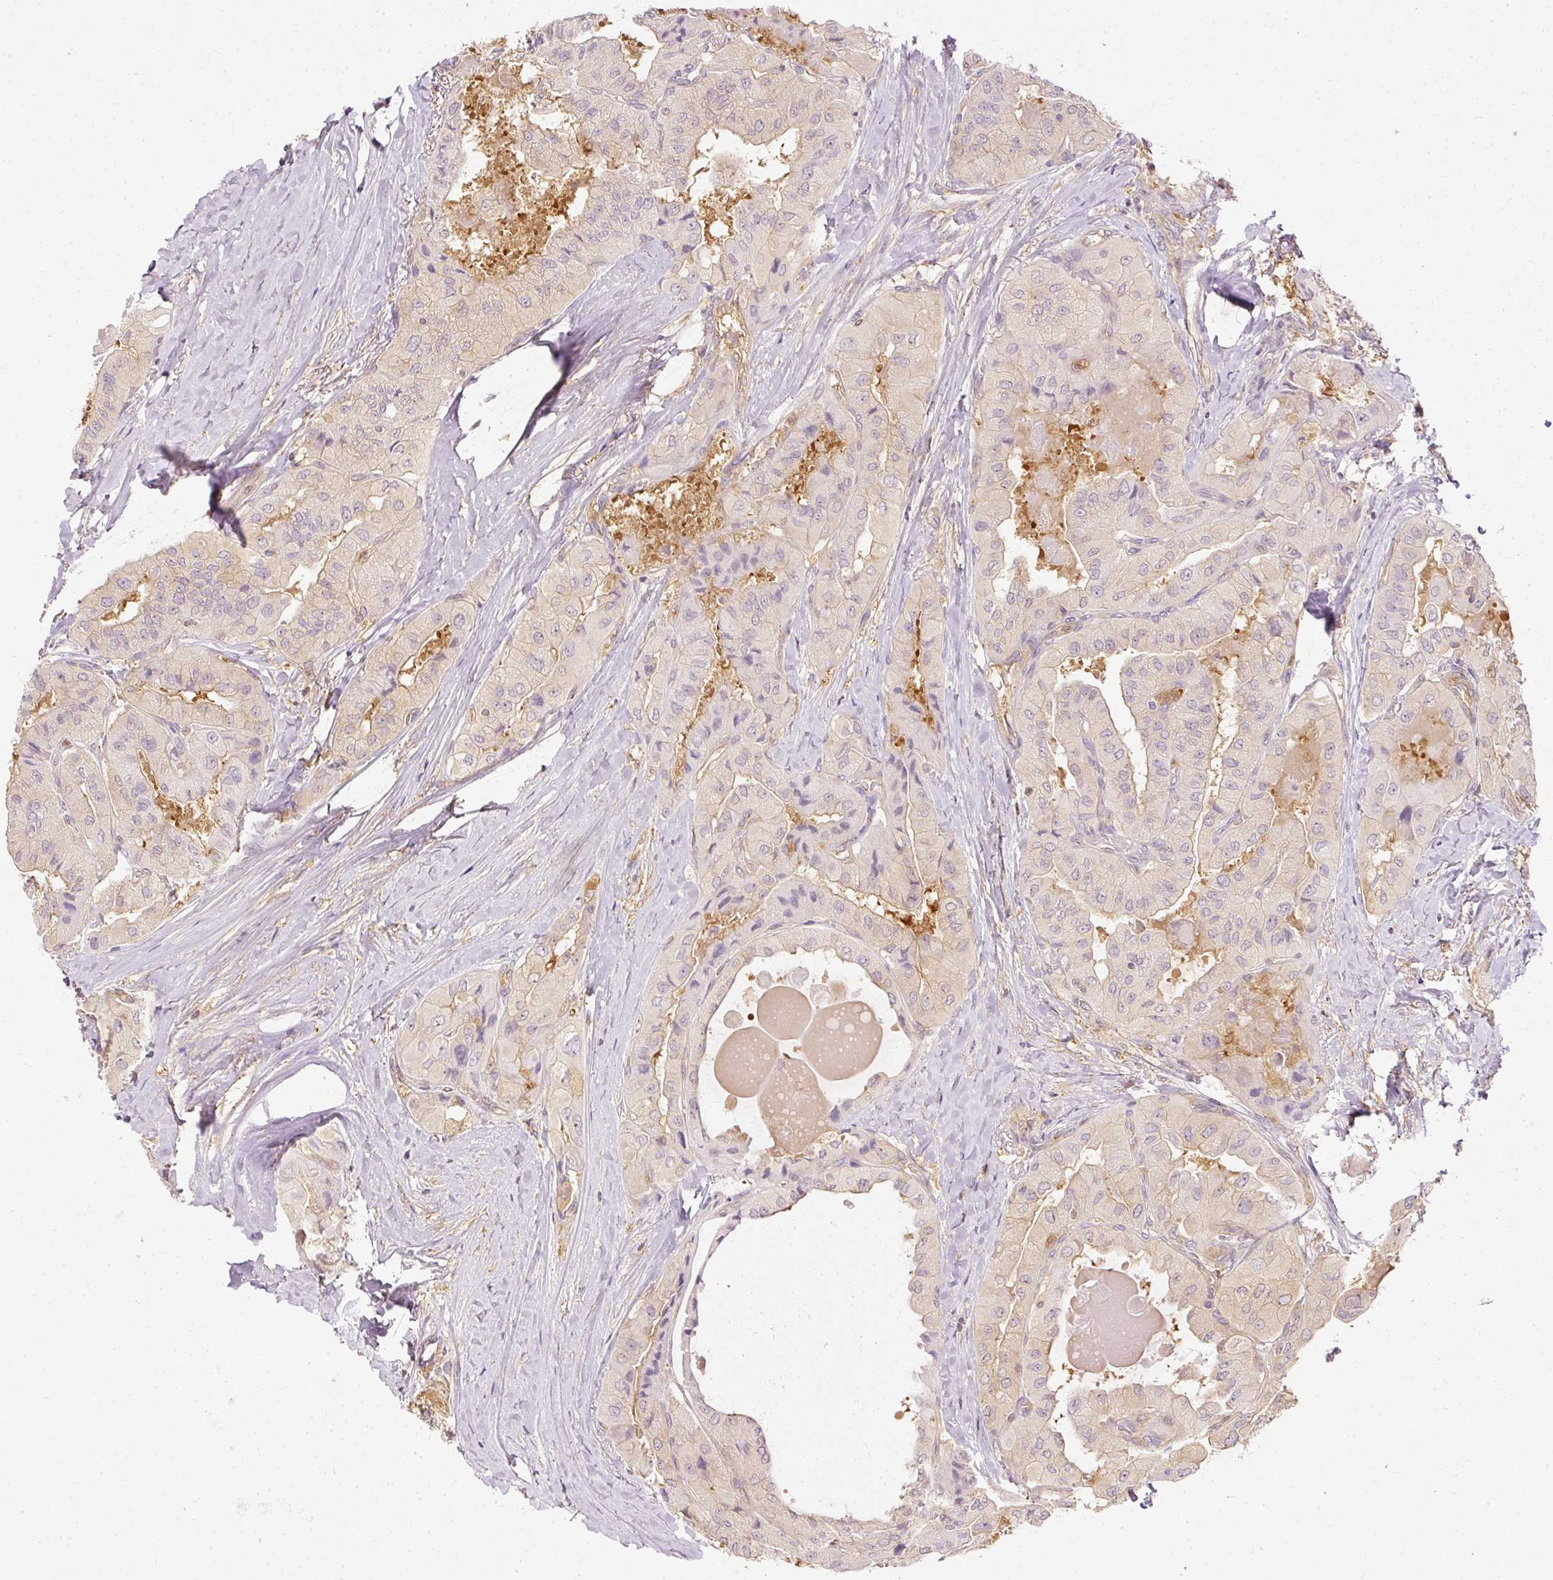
{"staining": {"intensity": "weak", "quantity": "25%-75%", "location": "cytoplasmic/membranous"}, "tissue": "thyroid cancer", "cell_type": "Tumor cells", "image_type": "cancer", "snomed": [{"axis": "morphology", "description": "Normal tissue, NOS"}, {"axis": "morphology", "description": "Papillary adenocarcinoma, NOS"}, {"axis": "topography", "description": "Thyroid gland"}], "caption": "Immunohistochemistry (IHC) staining of thyroid cancer, which demonstrates low levels of weak cytoplasmic/membranous positivity in approximately 25%-75% of tumor cells indicating weak cytoplasmic/membranous protein expression. The staining was performed using DAB (3,3'-diaminobenzidine) (brown) for protein detection and nuclei were counterstained in hematoxylin (blue).", "gene": "ARMH3", "patient": {"sex": "female", "age": 59}}